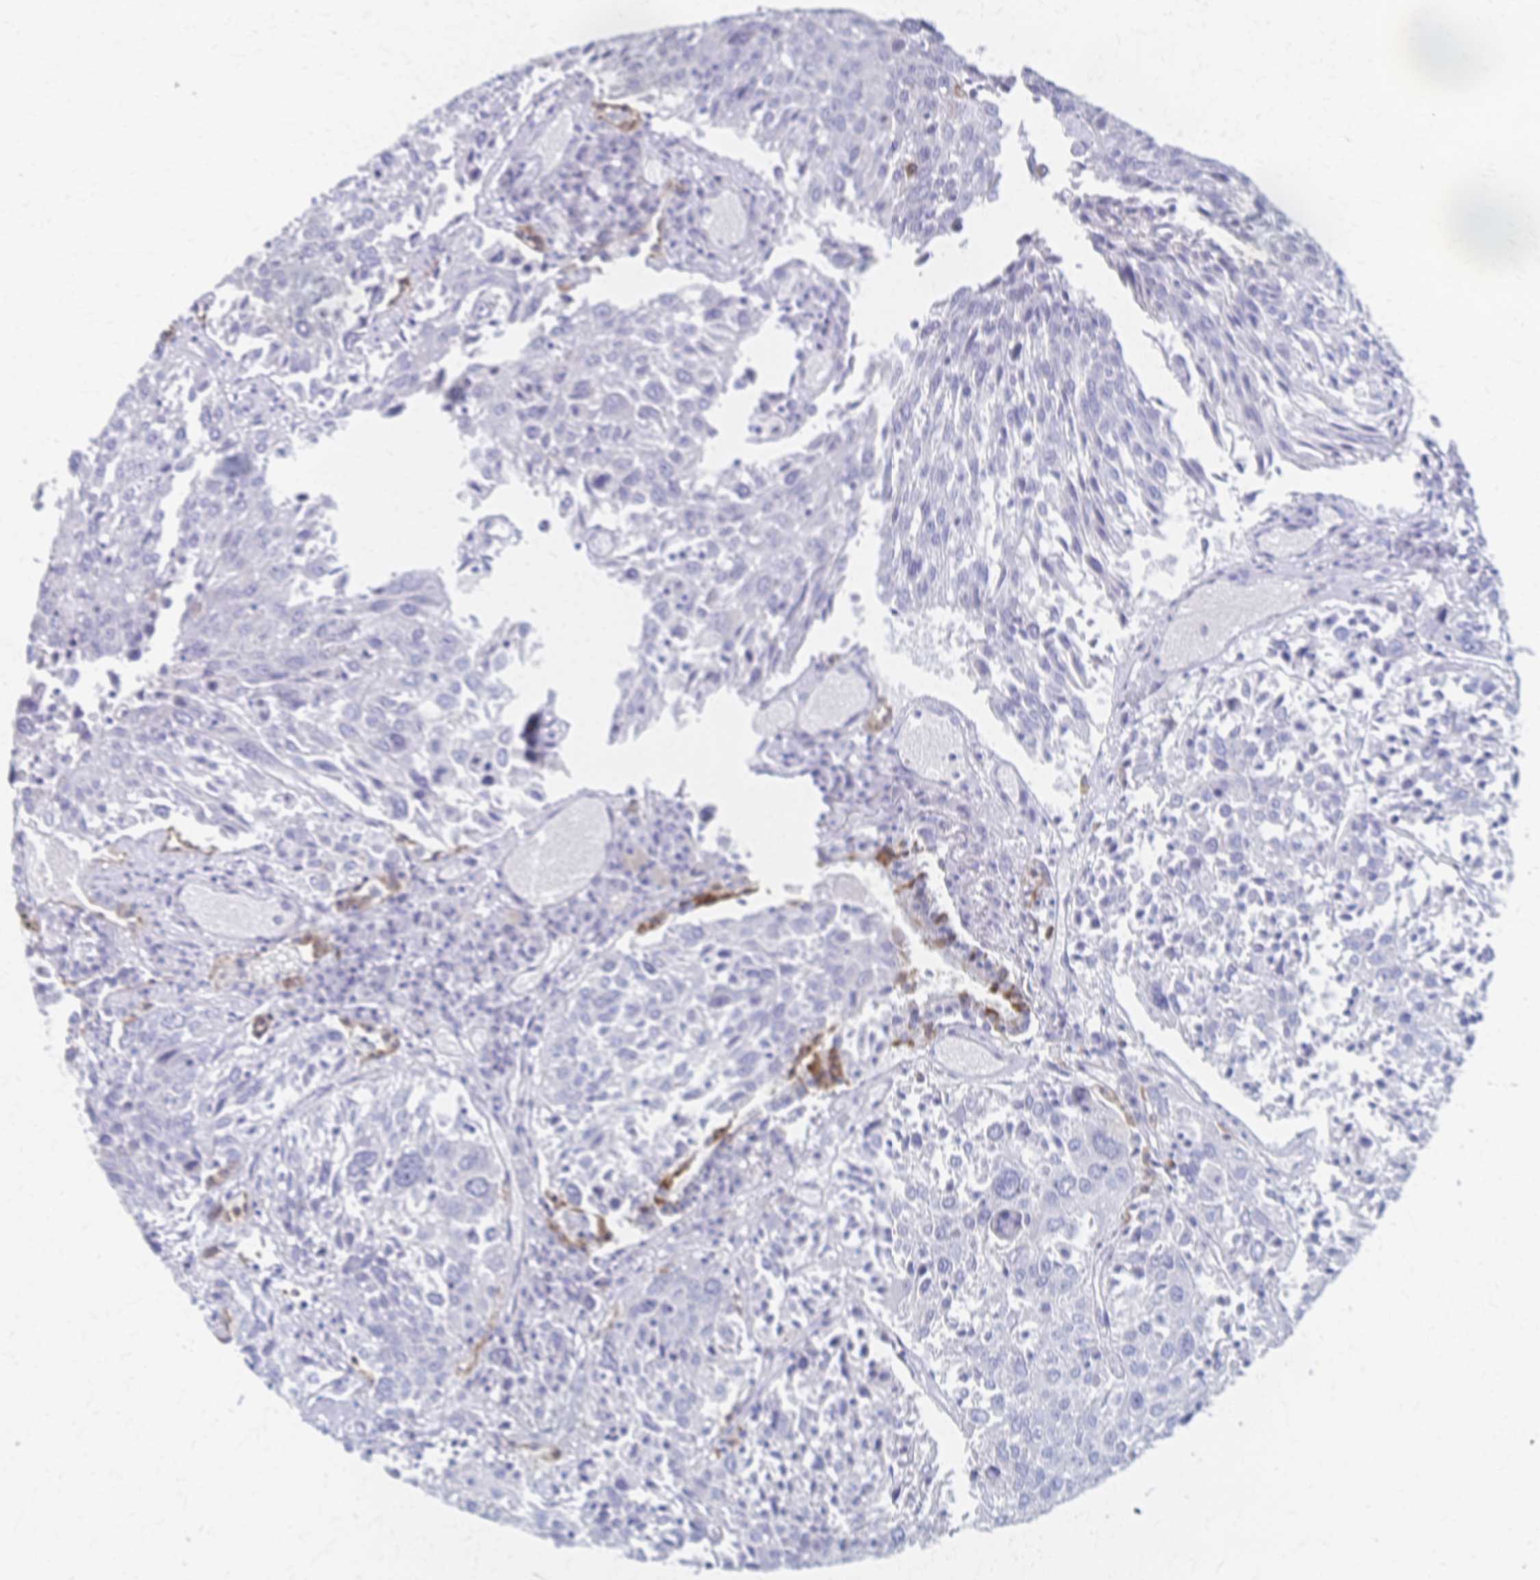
{"staining": {"intensity": "negative", "quantity": "none", "location": "none"}, "tissue": "lung cancer", "cell_type": "Tumor cells", "image_type": "cancer", "snomed": [{"axis": "morphology", "description": "Squamous cell carcinoma, NOS"}, {"axis": "topography", "description": "Lung"}], "caption": "Immunohistochemical staining of lung cancer (squamous cell carcinoma) shows no significant expression in tumor cells.", "gene": "CYB5A", "patient": {"sex": "male", "age": 65}}